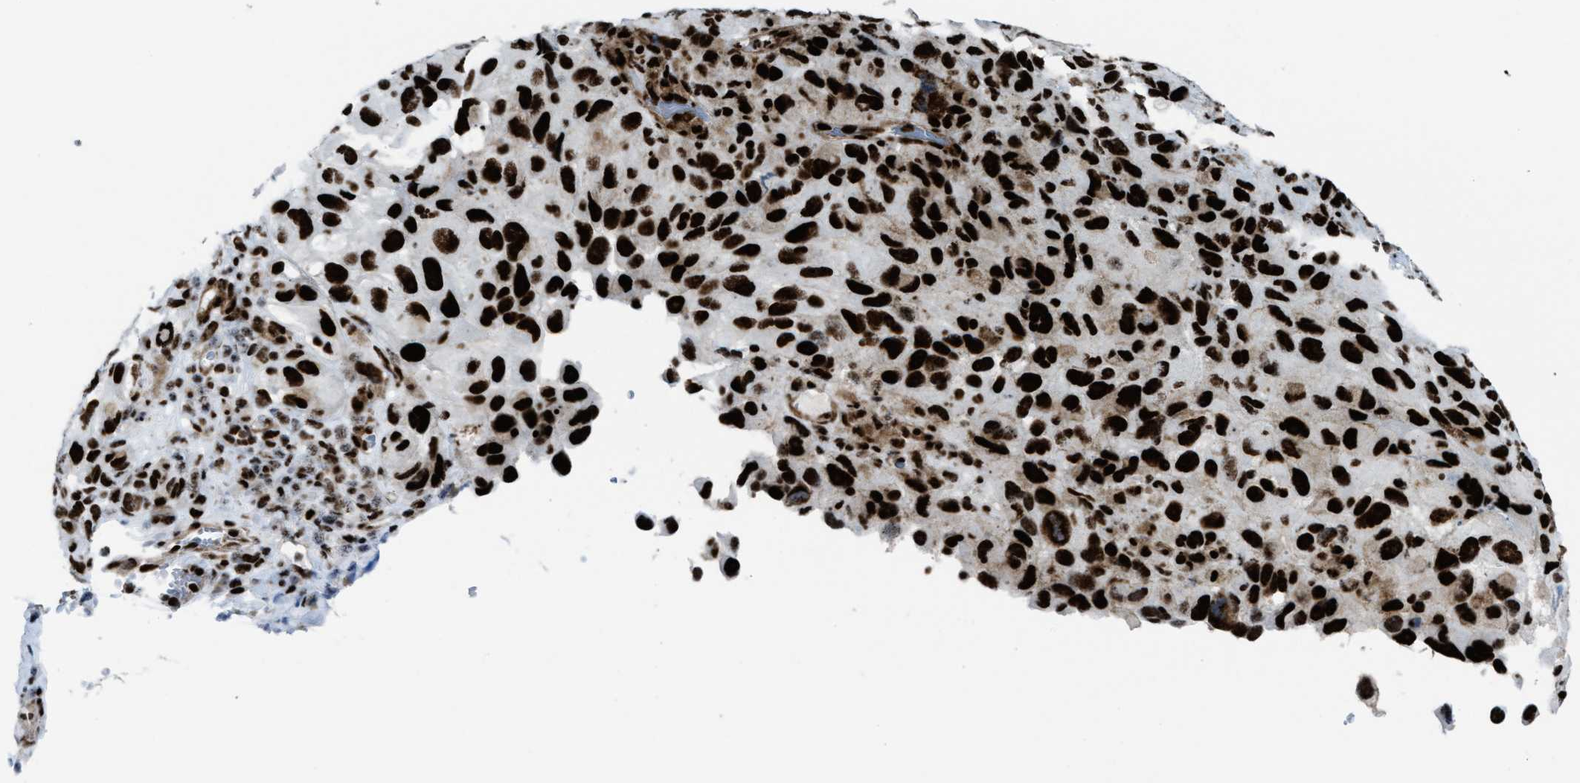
{"staining": {"intensity": "strong", "quantity": ">75%", "location": "nuclear"}, "tissue": "melanoma", "cell_type": "Tumor cells", "image_type": "cancer", "snomed": [{"axis": "morphology", "description": "Malignant melanoma, NOS"}, {"axis": "topography", "description": "Skin"}], "caption": "This histopathology image demonstrates melanoma stained with immunohistochemistry to label a protein in brown. The nuclear of tumor cells show strong positivity for the protein. Nuclei are counter-stained blue.", "gene": "NONO", "patient": {"sex": "female", "age": 73}}